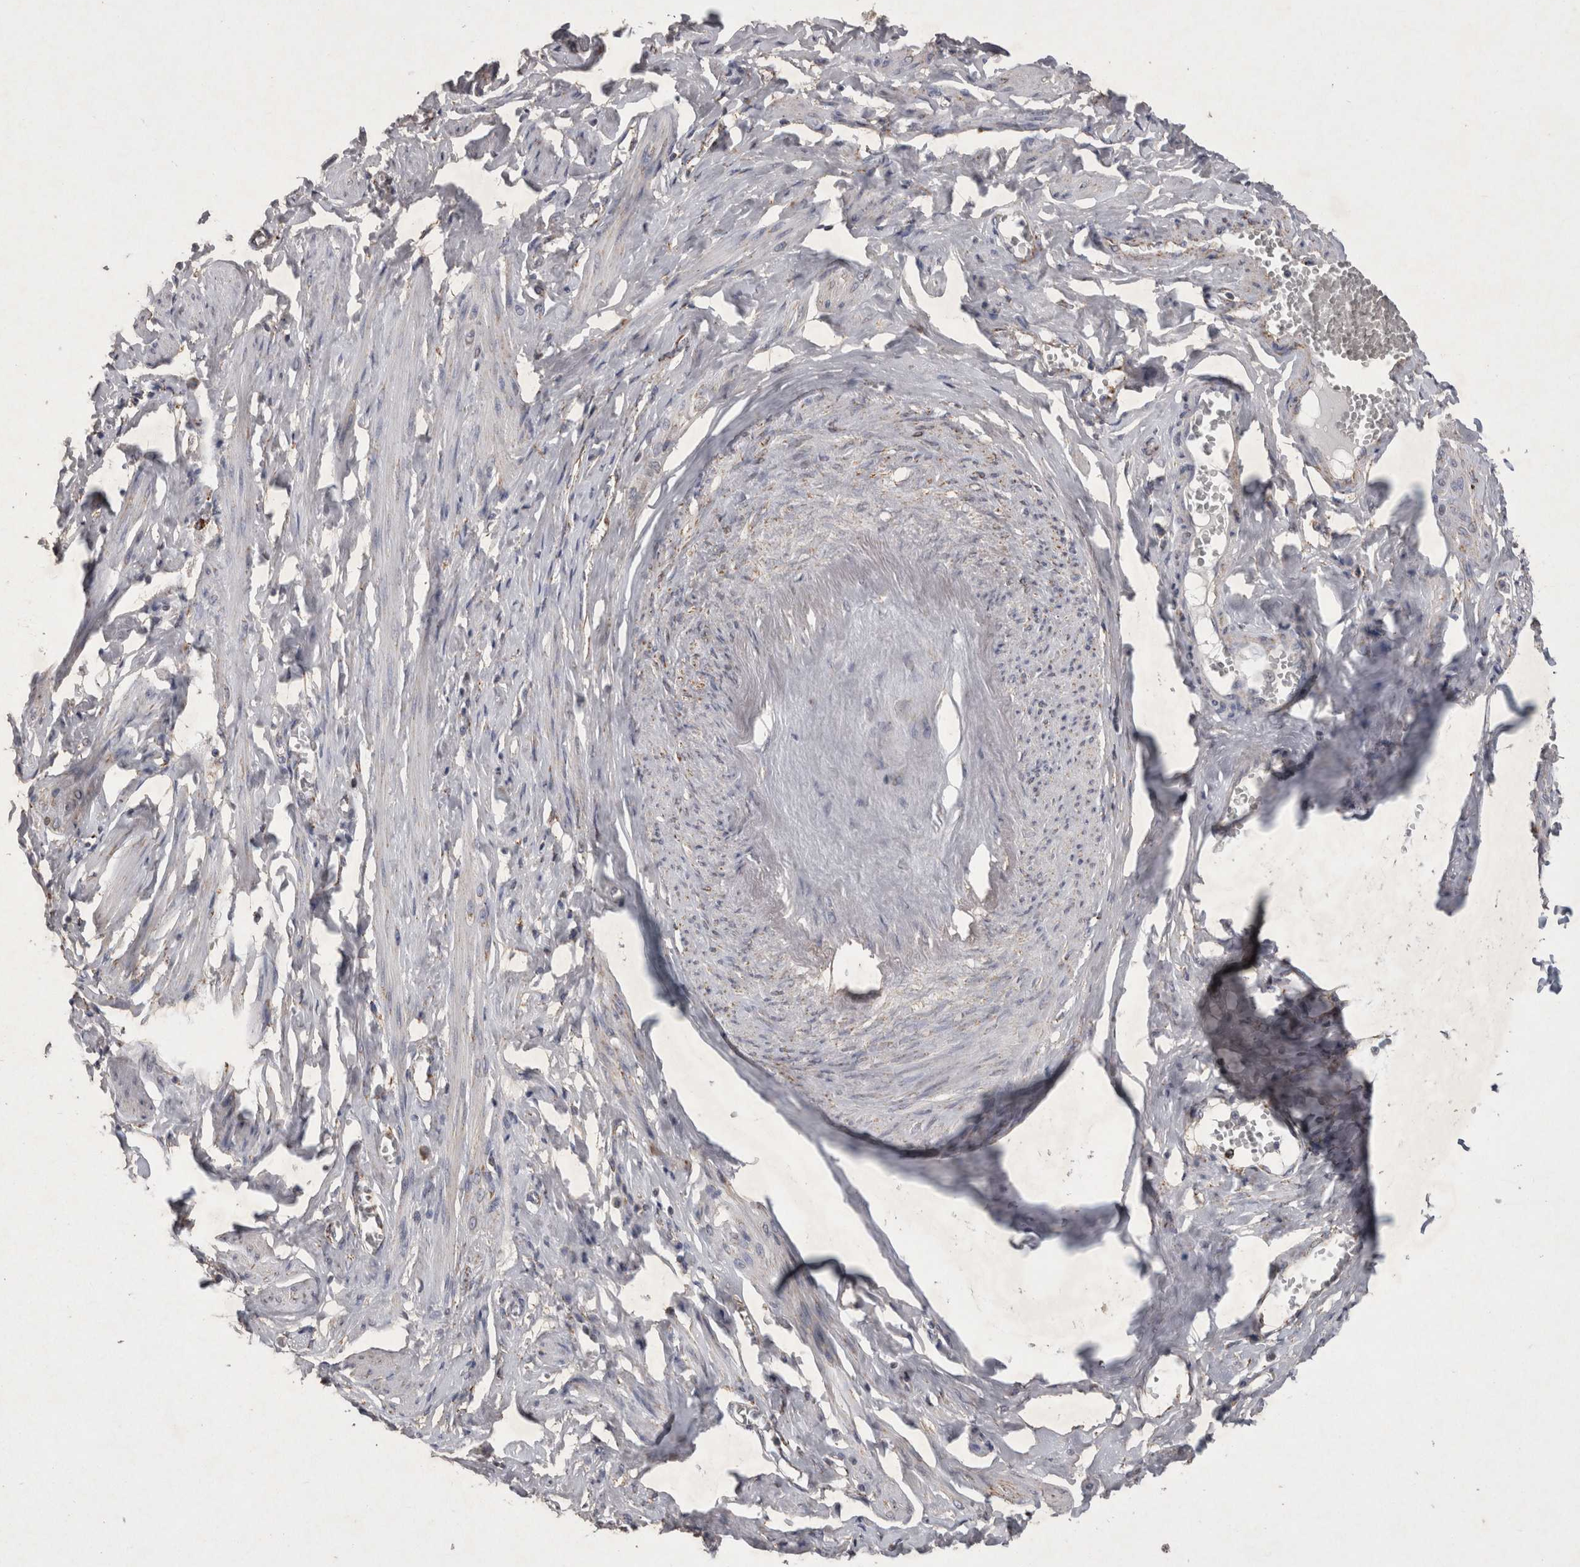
{"staining": {"intensity": "negative", "quantity": "none", "location": "none"}, "tissue": "adipose tissue", "cell_type": "Adipocytes", "image_type": "normal", "snomed": [{"axis": "morphology", "description": "Normal tissue, NOS"}, {"axis": "topography", "description": "Vascular tissue"}, {"axis": "topography", "description": "Fallopian tube"}, {"axis": "topography", "description": "Ovary"}], "caption": "This micrograph is of benign adipose tissue stained with immunohistochemistry (IHC) to label a protein in brown with the nuclei are counter-stained blue. There is no expression in adipocytes. (Stains: DAB (3,3'-diaminobenzidine) IHC with hematoxylin counter stain, Microscopy: brightfield microscopy at high magnification).", "gene": "DKK3", "patient": {"sex": "female", "age": 67}}